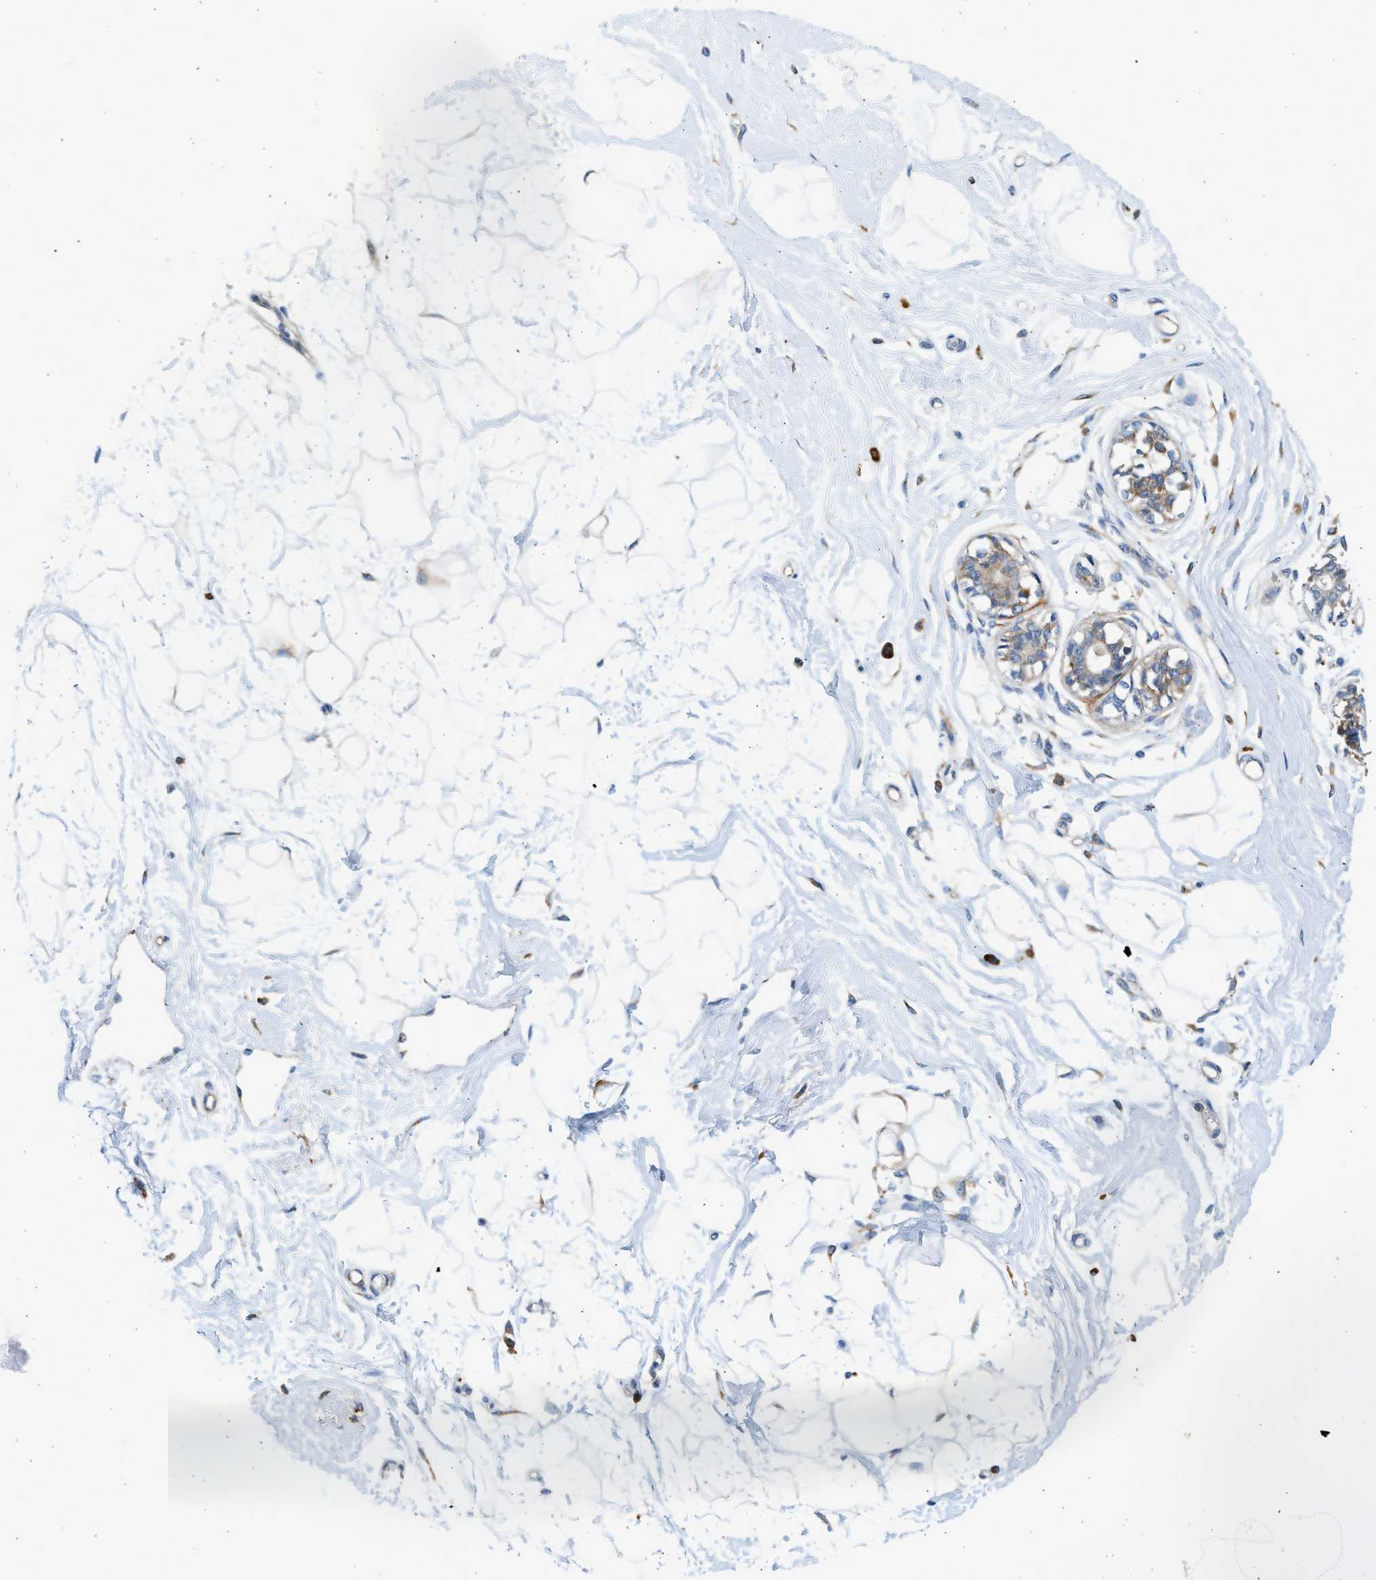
{"staining": {"intensity": "negative", "quantity": "none", "location": "none"}, "tissue": "breast", "cell_type": "Adipocytes", "image_type": "normal", "snomed": [{"axis": "morphology", "description": "Normal tissue, NOS"}, {"axis": "topography", "description": "Breast"}], "caption": "Breast stained for a protein using IHC shows no expression adipocytes.", "gene": "CNTN6", "patient": {"sex": "female", "age": 45}}